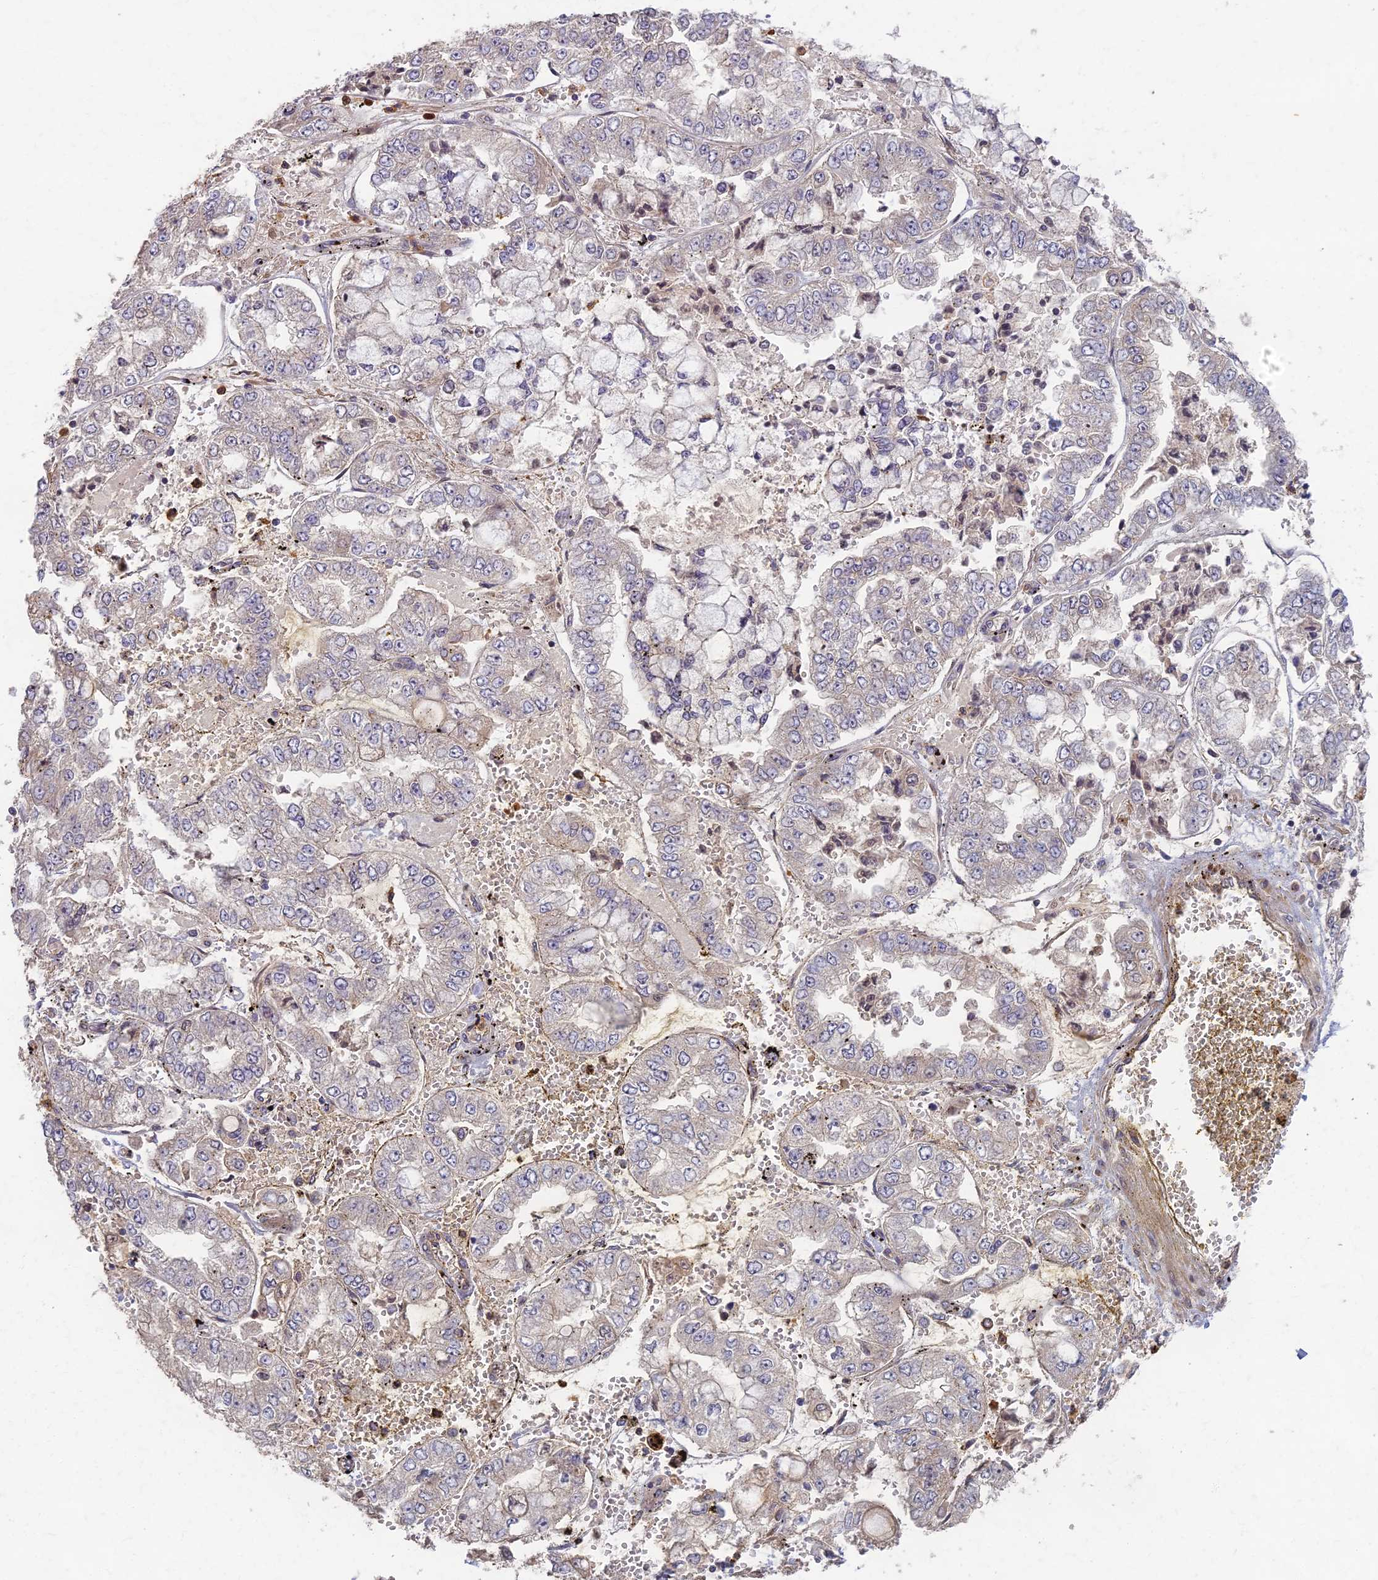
{"staining": {"intensity": "strong", "quantity": "<25%", "location": "cytoplasmic/membranous"}, "tissue": "stomach cancer", "cell_type": "Tumor cells", "image_type": "cancer", "snomed": [{"axis": "morphology", "description": "Adenocarcinoma, NOS"}, {"axis": "topography", "description": "Stomach"}], "caption": "A brown stain highlights strong cytoplasmic/membranous staining of a protein in human adenocarcinoma (stomach) tumor cells.", "gene": "AP4E1", "patient": {"sex": "male", "age": 76}}